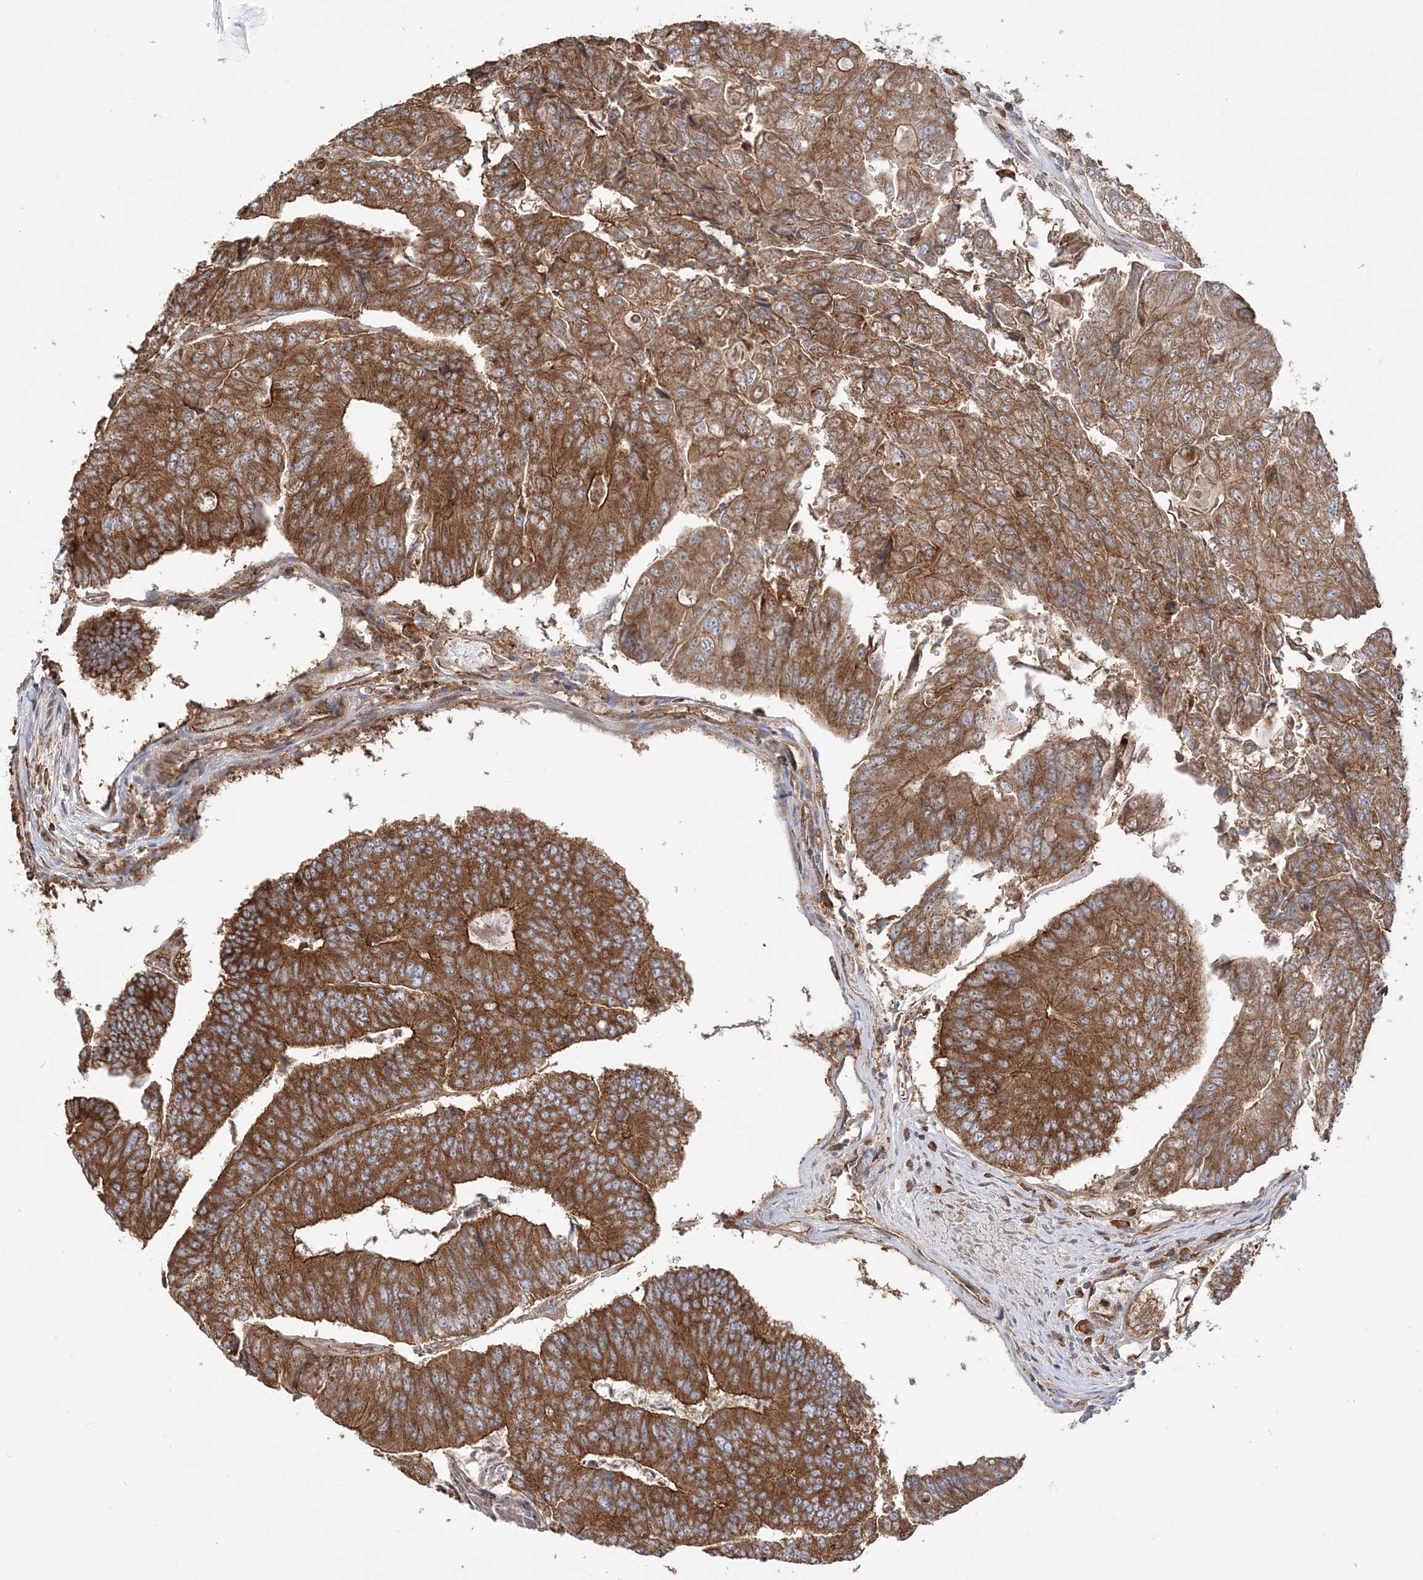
{"staining": {"intensity": "strong", "quantity": ">75%", "location": "cytoplasmic/membranous"}, "tissue": "colorectal cancer", "cell_type": "Tumor cells", "image_type": "cancer", "snomed": [{"axis": "morphology", "description": "Adenocarcinoma, NOS"}, {"axis": "topography", "description": "Colon"}], "caption": "A micrograph showing strong cytoplasmic/membranous positivity in about >75% of tumor cells in colorectal adenocarcinoma, as visualized by brown immunohistochemical staining.", "gene": "TBC1D5", "patient": {"sex": "female", "age": 67}}